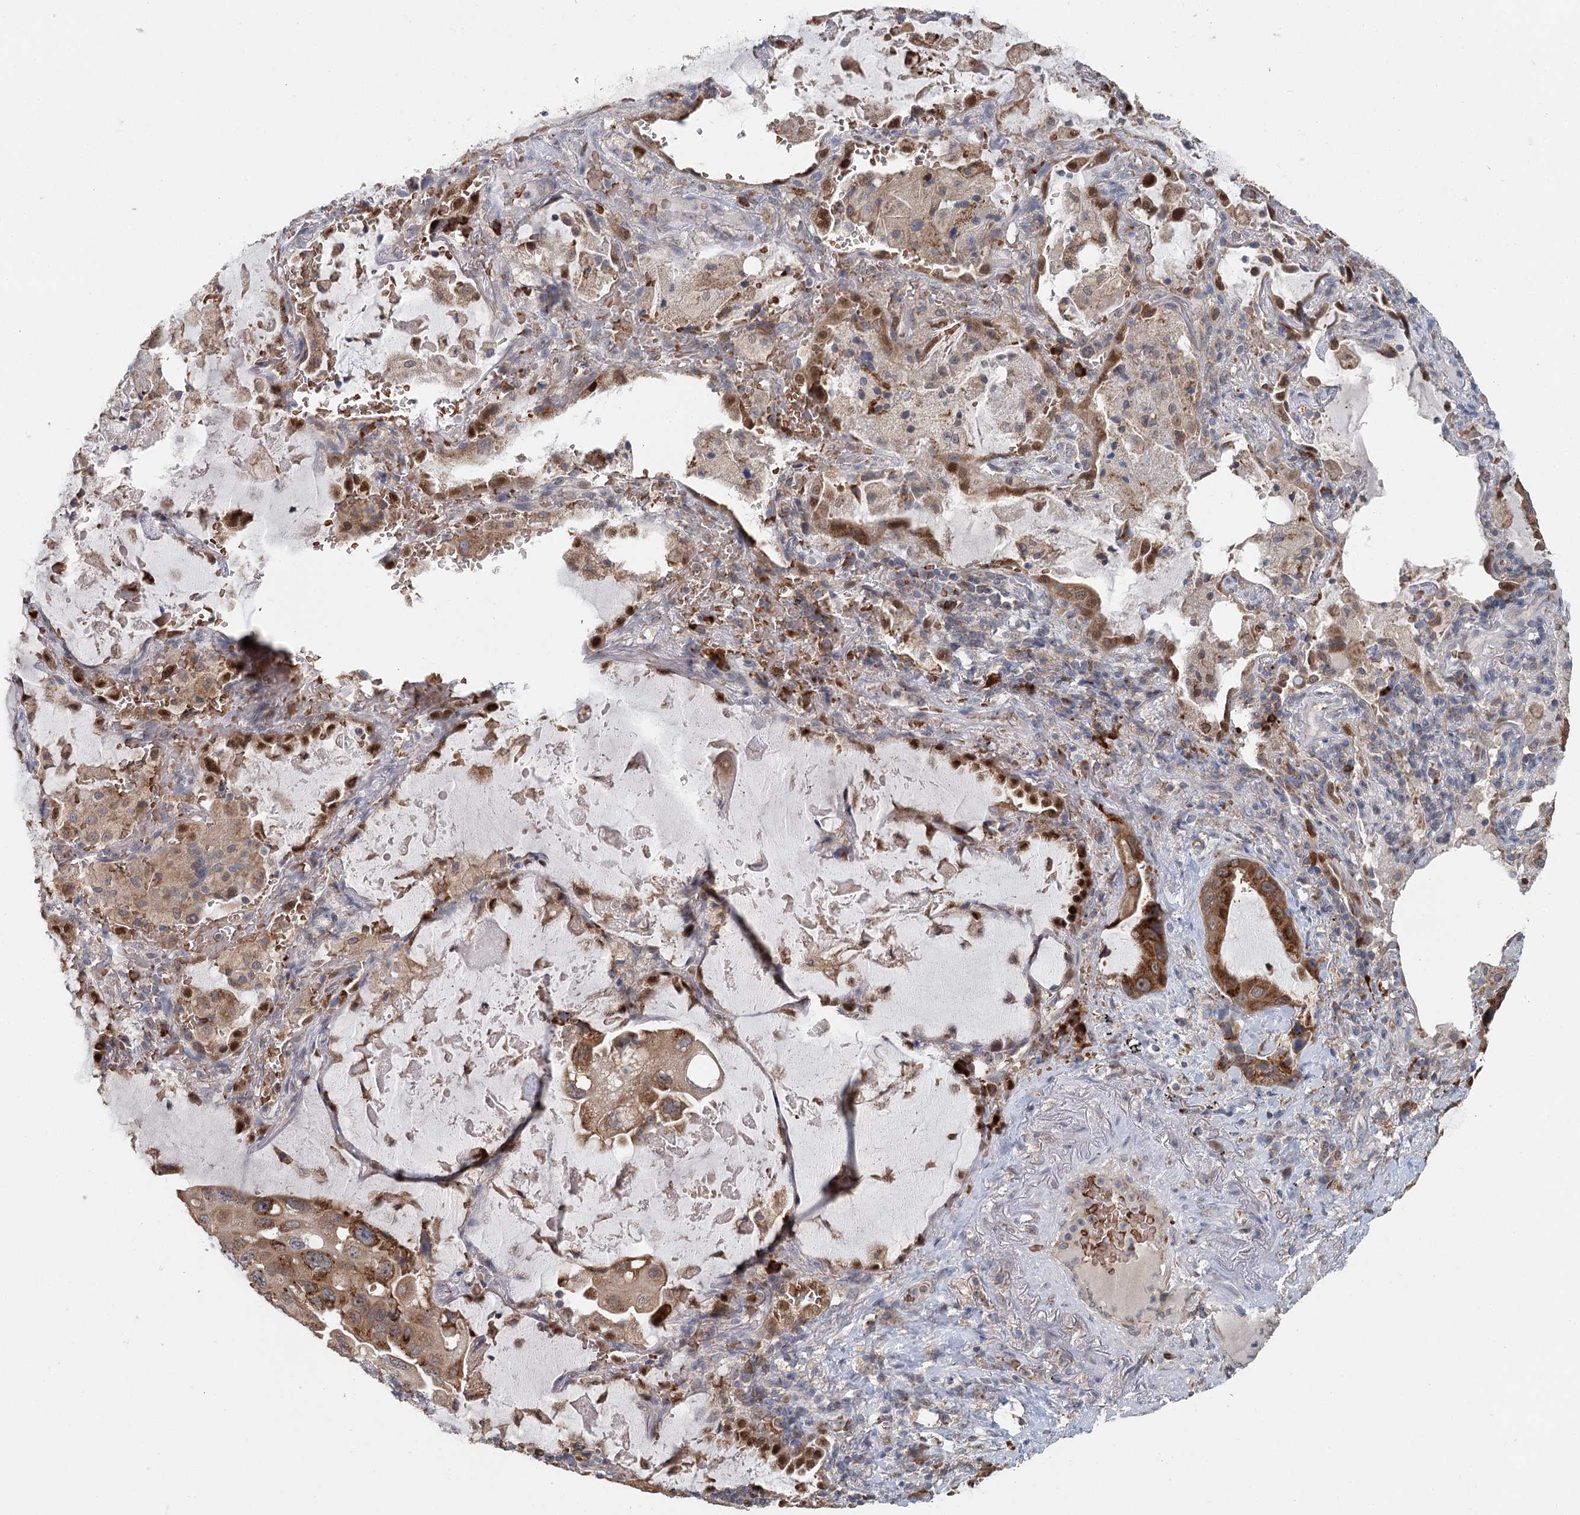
{"staining": {"intensity": "moderate", "quantity": ">75%", "location": "cytoplasmic/membranous"}, "tissue": "lung cancer", "cell_type": "Tumor cells", "image_type": "cancer", "snomed": [{"axis": "morphology", "description": "Squamous cell carcinoma, NOS"}, {"axis": "topography", "description": "Lung"}], "caption": "The image reveals staining of squamous cell carcinoma (lung), revealing moderate cytoplasmic/membranous protein positivity (brown color) within tumor cells.", "gene": "ADK", "patient": {"sex": "female", "age": 73}}